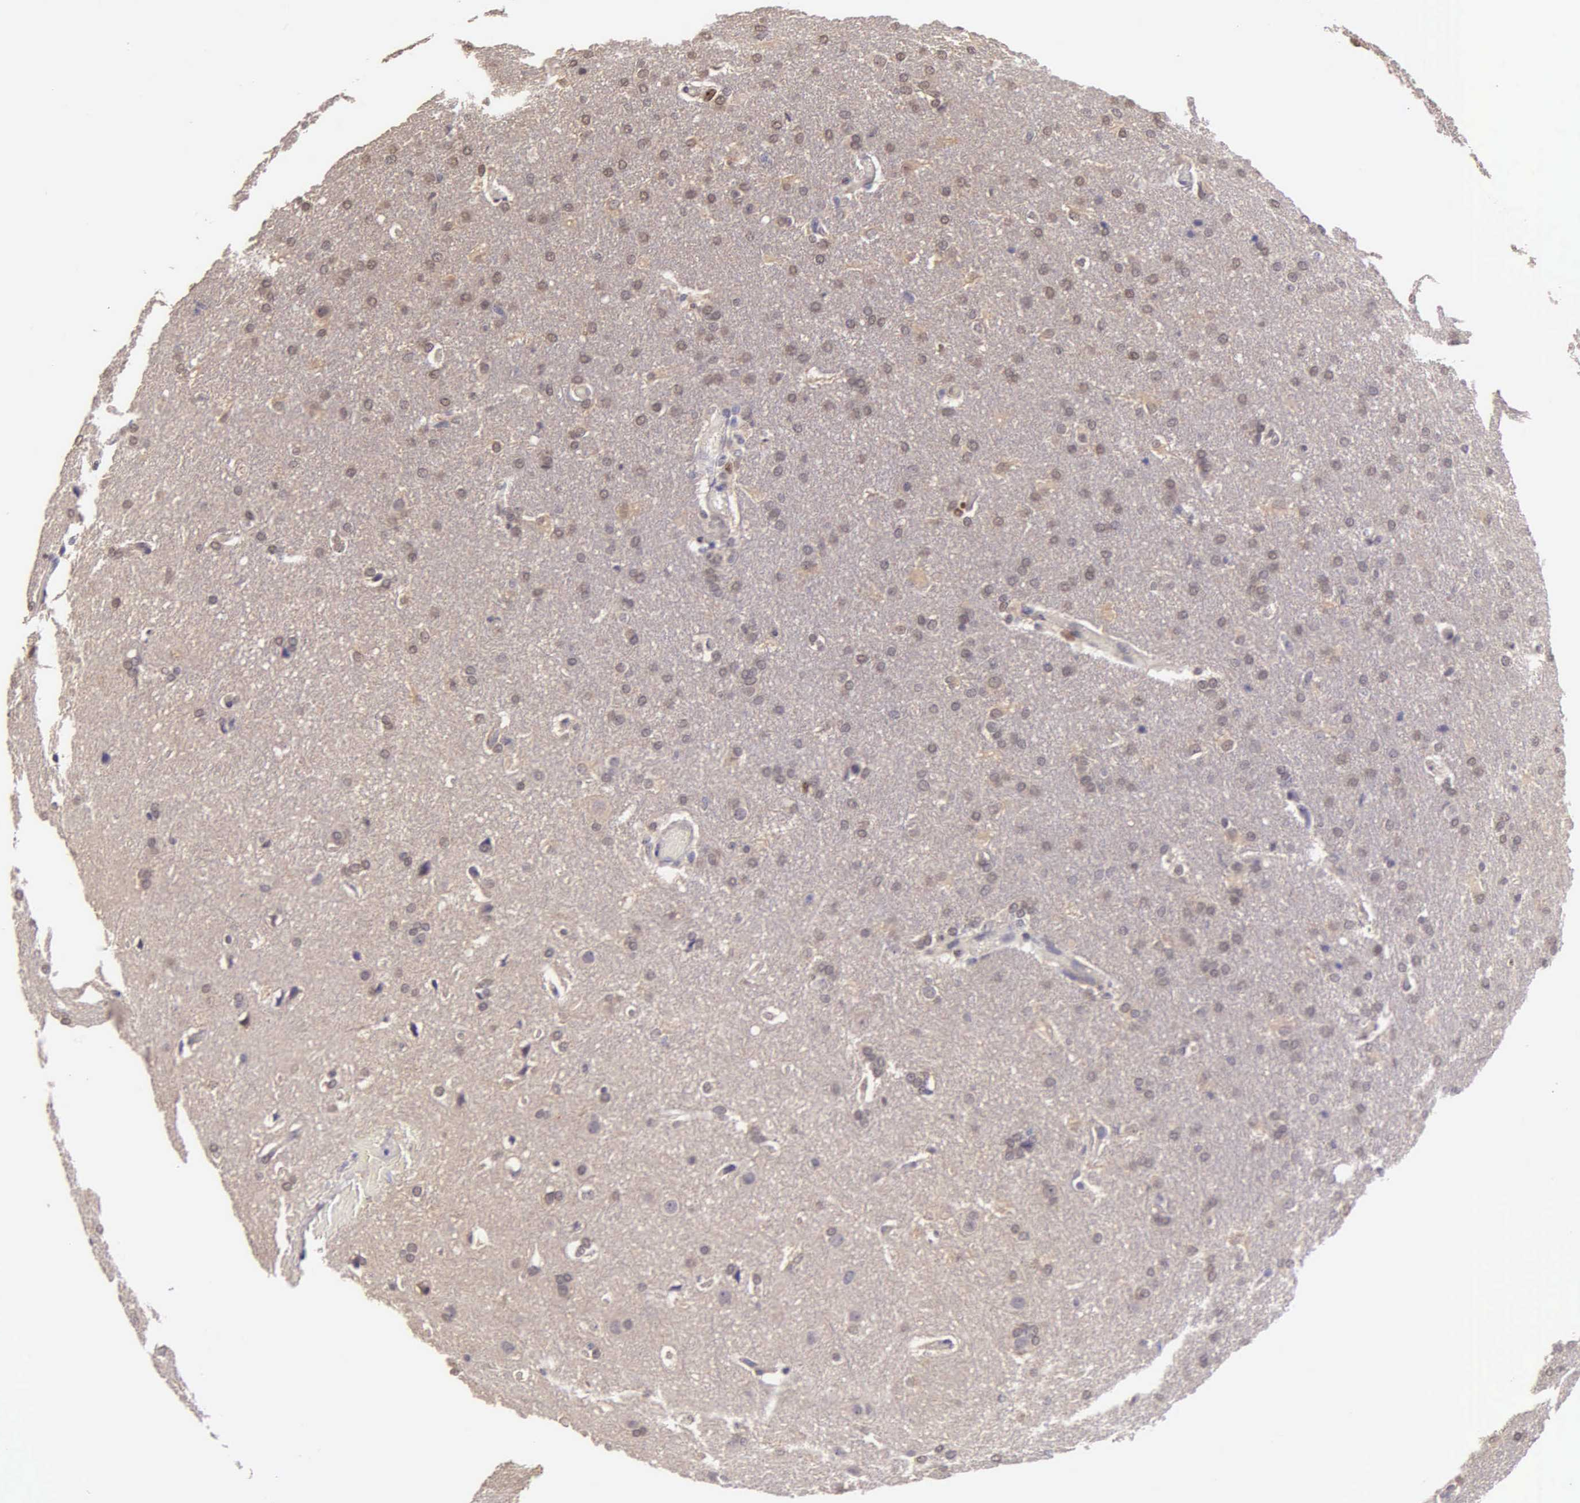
{"staining": {"intensity": "weak", "quantity": ">75%", "location": "nuclear"}, "tissue": "glioma", "cell_type": "Tumor cells", "image_type": "cancer", "snomed": [{"axis": "morphology", "description": "Glioma, malignant, High grade"}, {"axis": "topography", "description": "Brain"}], "caption": "This histopathology image displays IHC staining of glioma, with low weak nuclear positivity in approximately >75% of tumor cells.", "gene": "MKI67", "patient": {"sex": "male", "age": 68}}